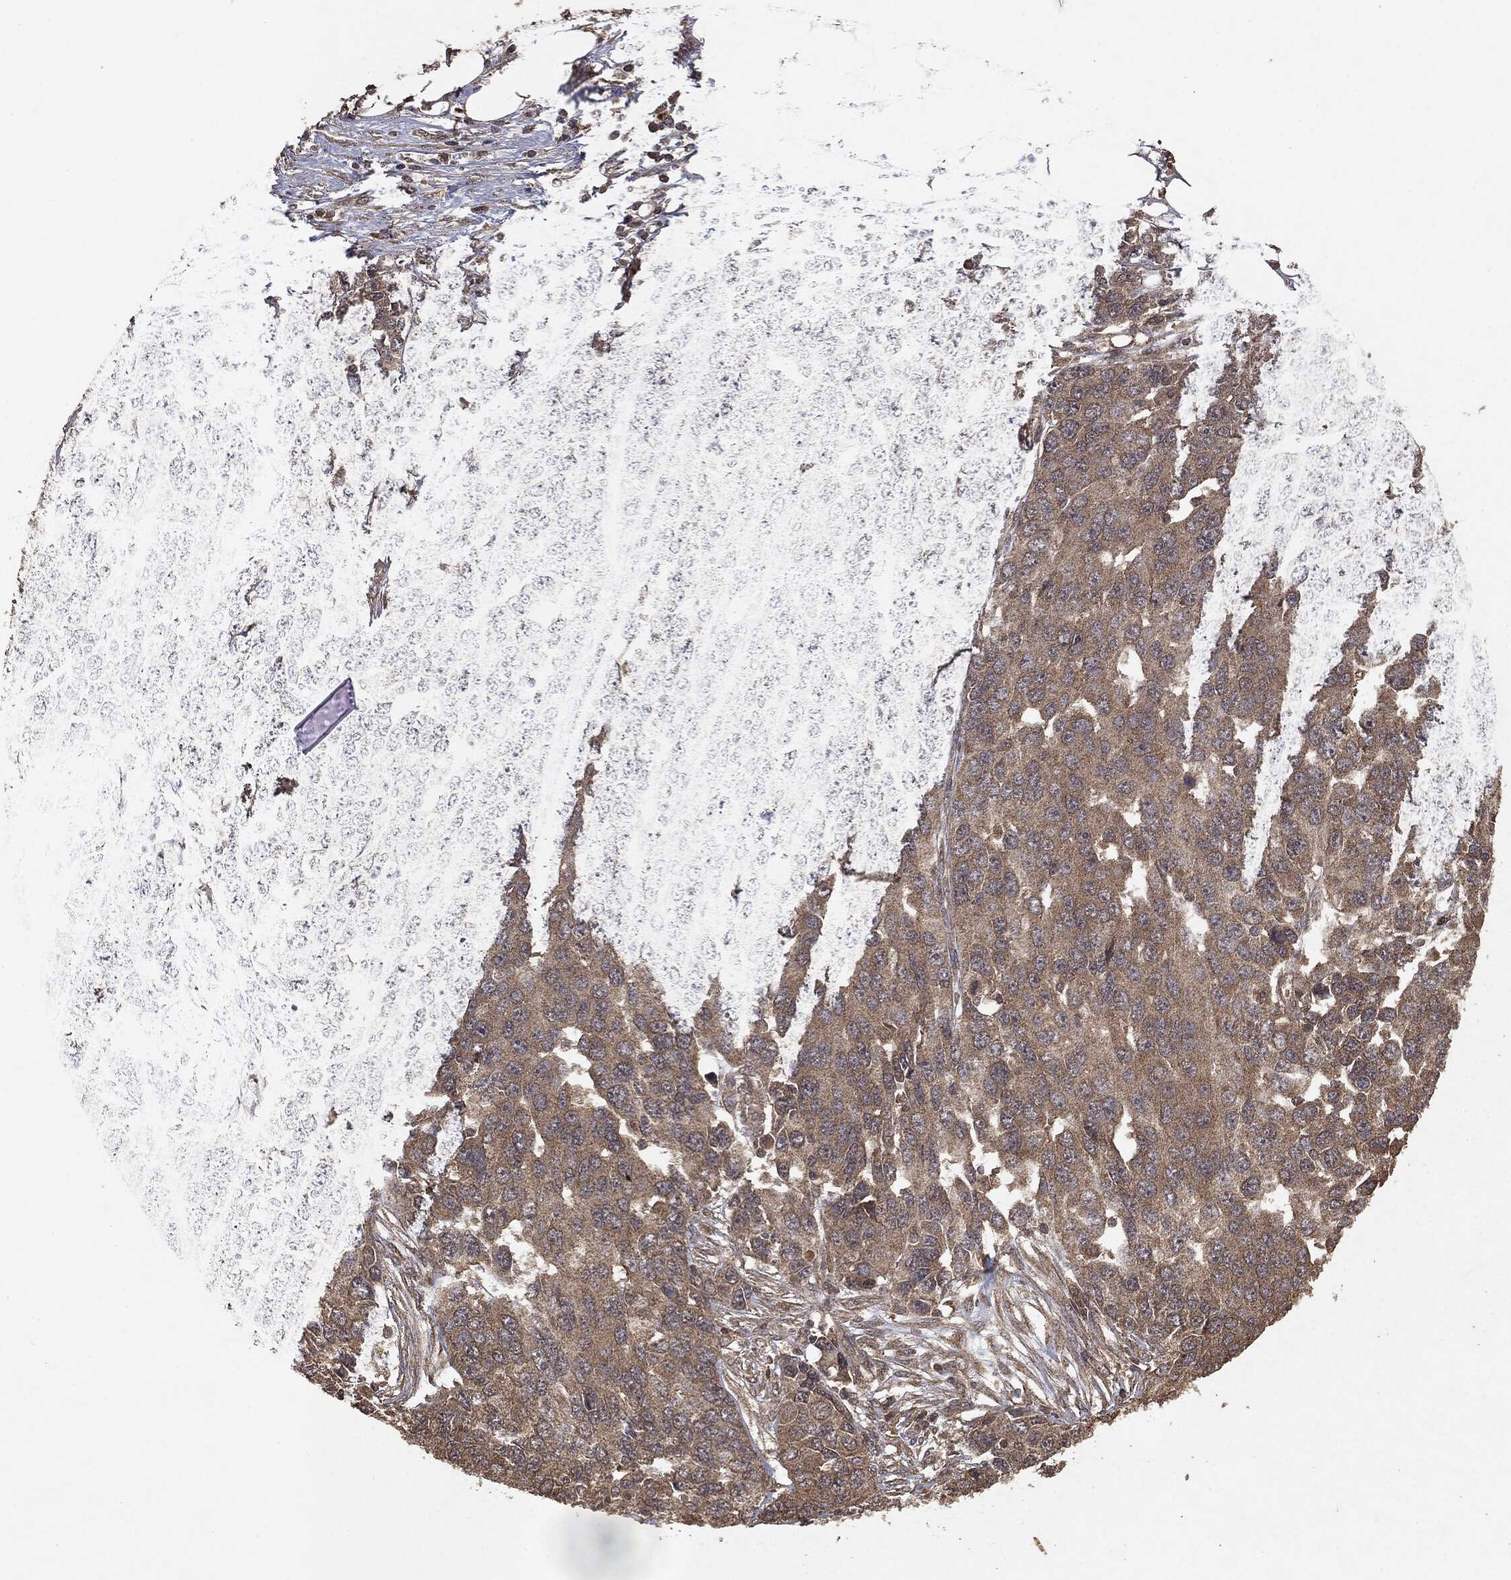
{"staining": {"intensity": "weak", "quantity": ">75%", "location": "cytoplasmic/membranous"}, "tissue": "ovarian cancer", "cell_type": "Tumor cells", "image_type": "cancer", "snomed": [{"axis": "morphology", "description": "Cystadenocarcinoma, serous, NOS"}, {"axis": "topography", "description": "Ovary"}], "caption": "The photomicrograph reveals immunohistochemical staining of ovarian cancer. There is weak cytoplasmic/membranous expression is present in approximately >75% of tumor cells.", "gene": "NME1", "patient": {"sex": "female", "age": 76}}